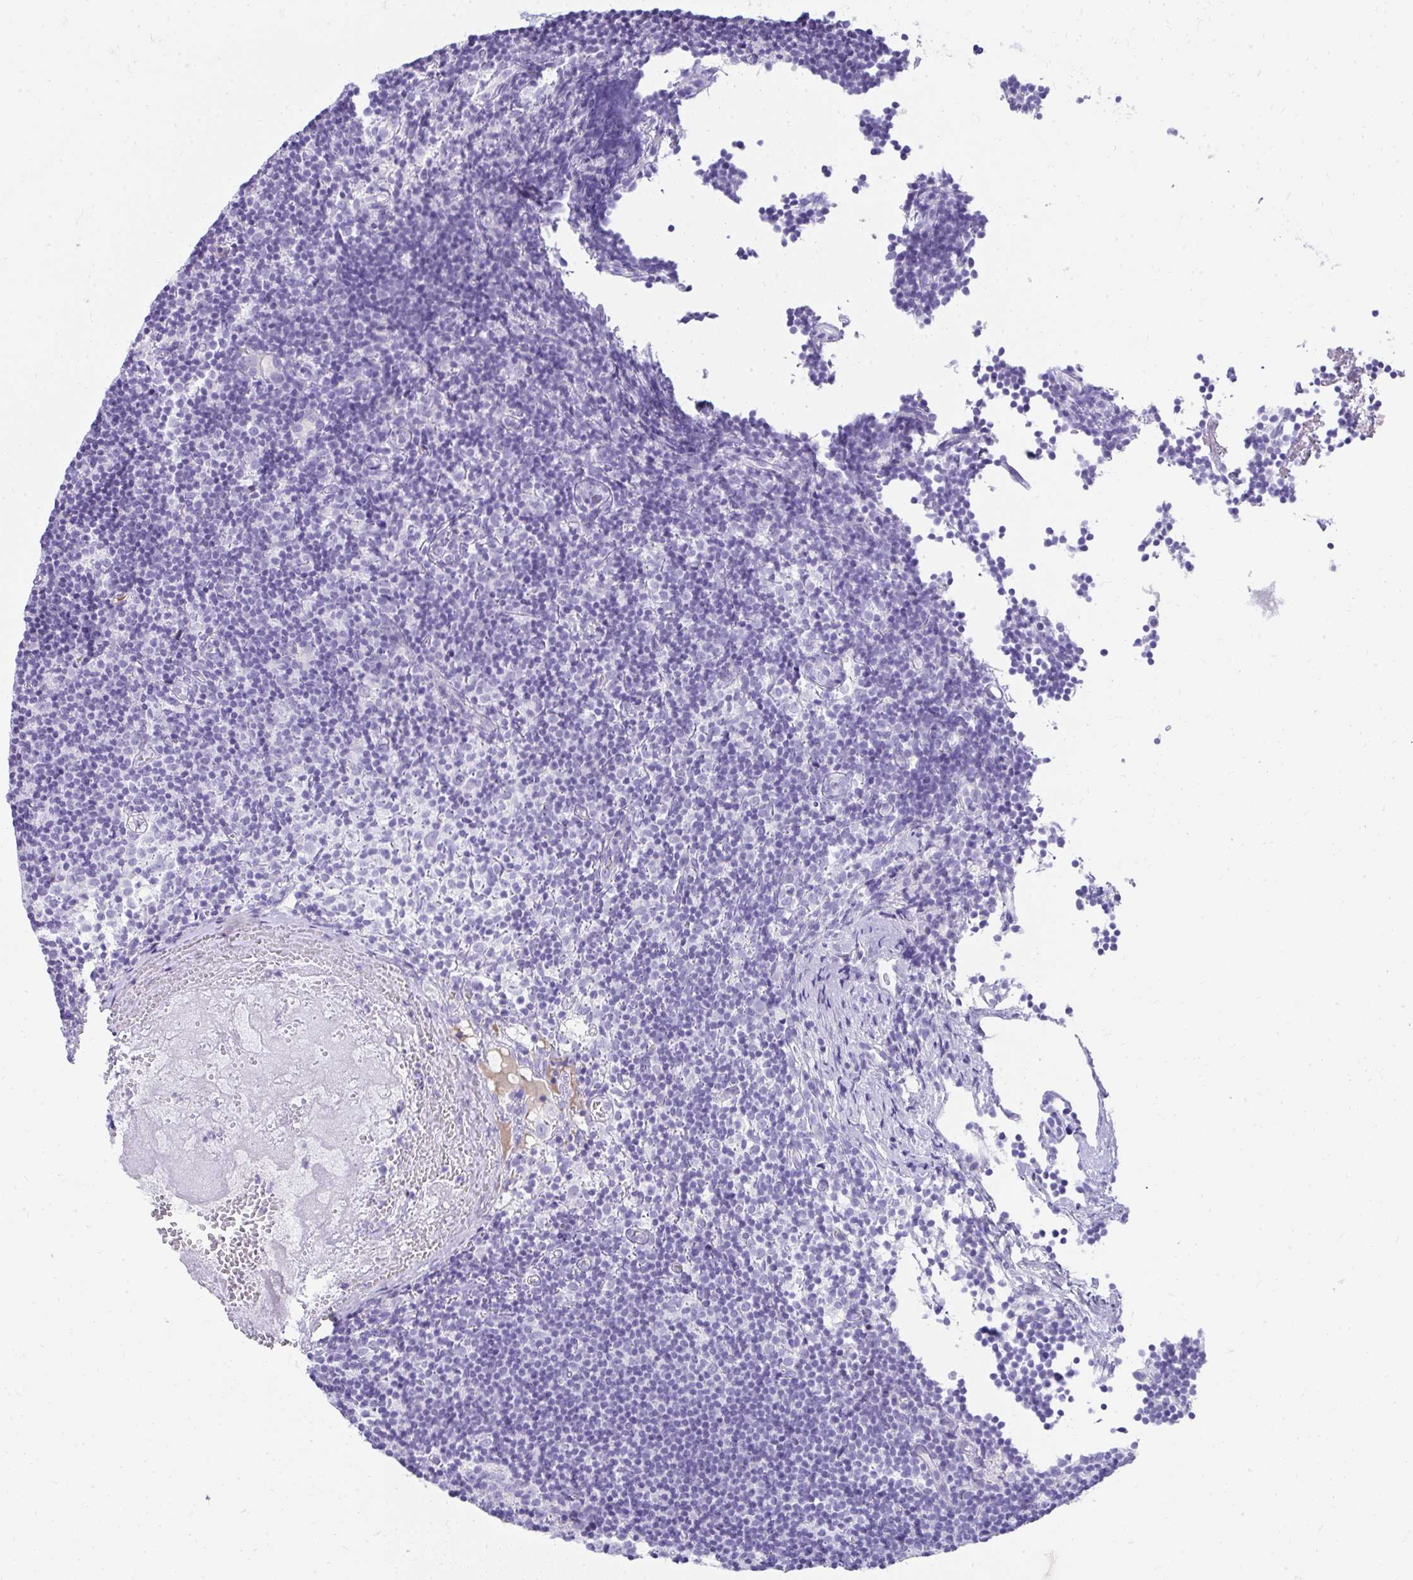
{"staining": {"intensity": "negative", "quantity": "none", "location": "none"}, "tissue": "lymph node", "cell_type": "Germinal center cells", "image_type": "normal", "snomed": [{"axis": "morphology", "description": "Normal tissue, NOS"}, {"axis": "topography", "description": "Lymph node"}], "caption": "Protein analysis of normal lymph node shows no significant positivity in germinal center cells.", "gene": "TNNT1", "patient": {"sex": "female", "age": 45}}